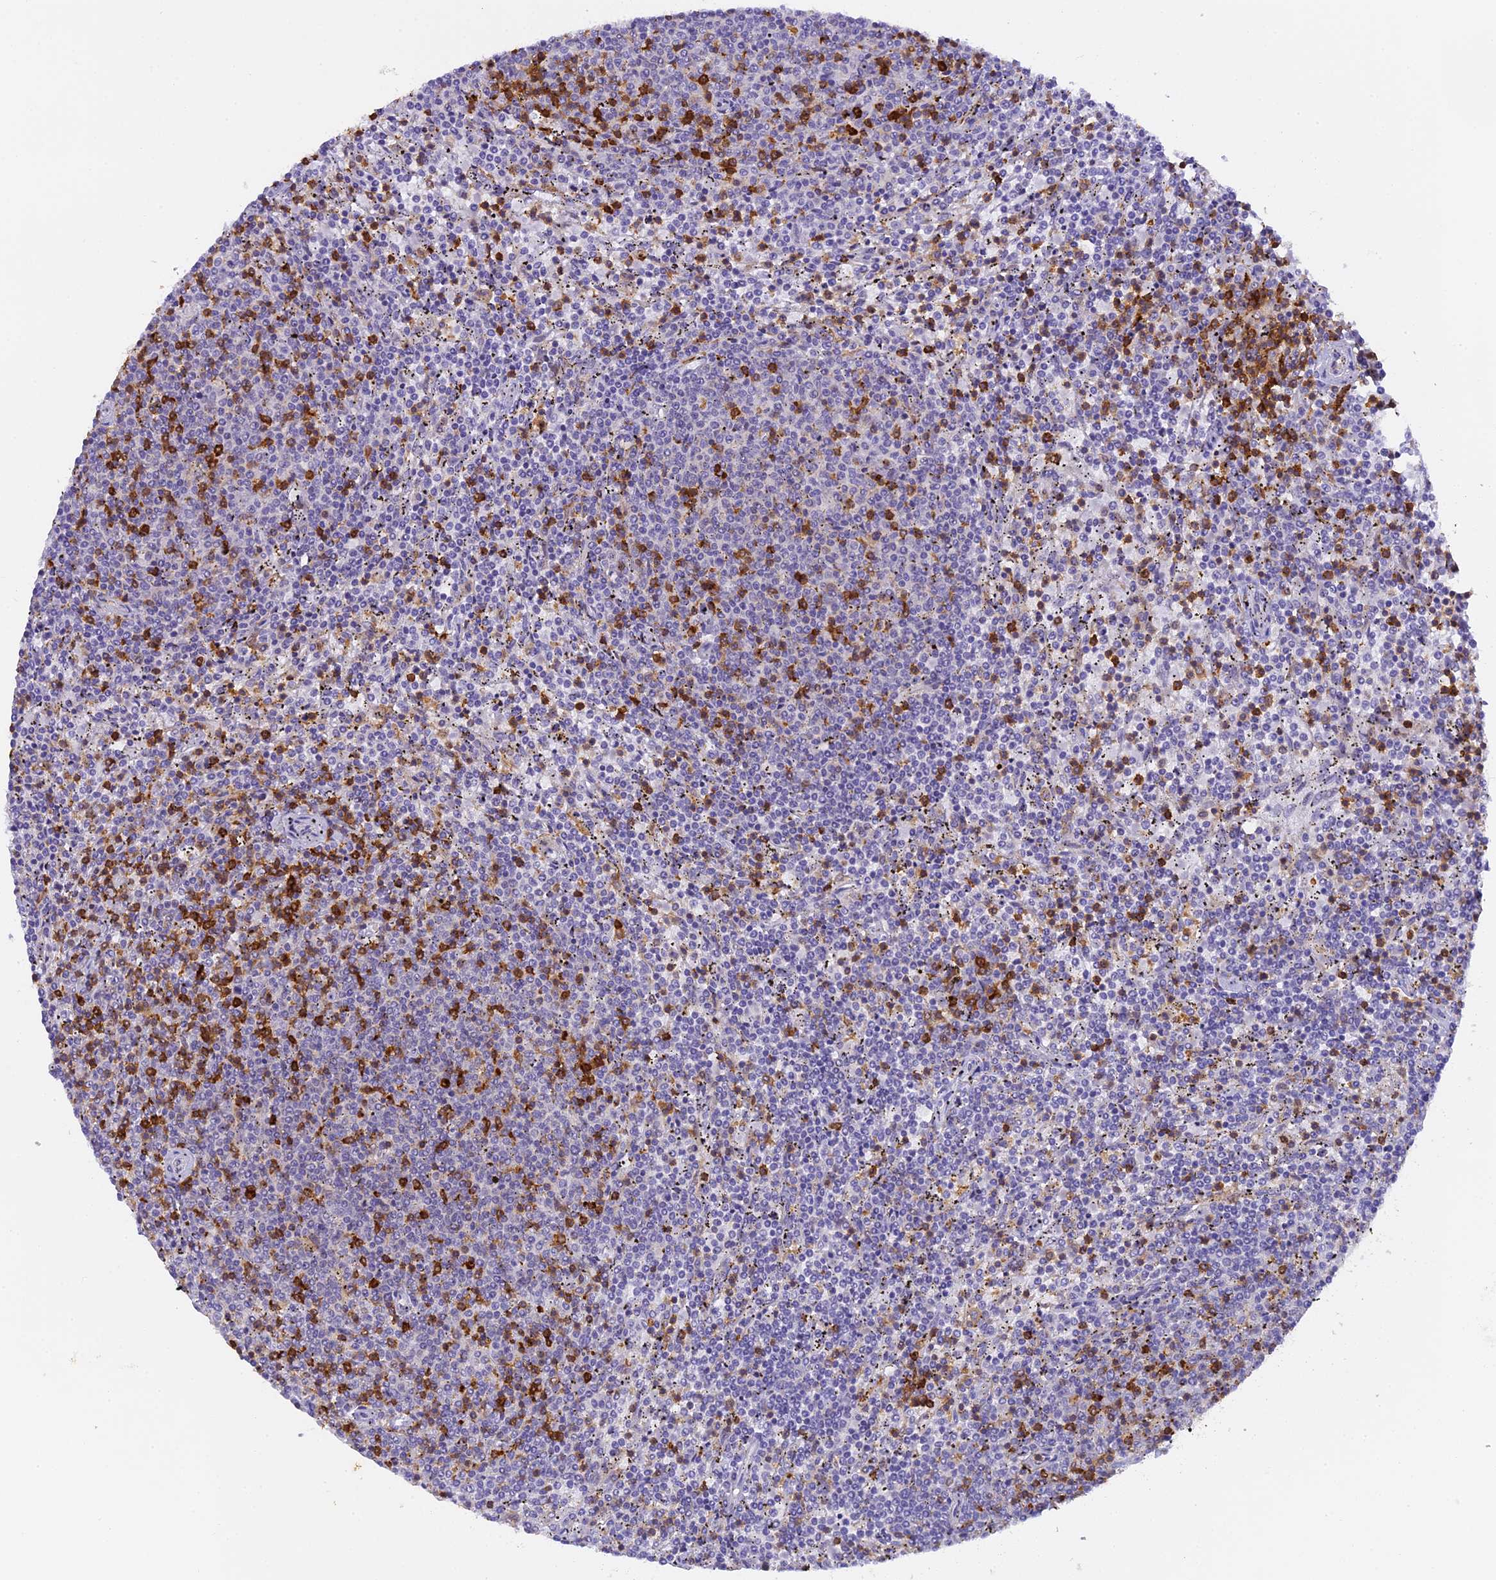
{"staining": {"intensity": "strong", "quantity": "<25%", "location": "cytoplasmic/membranous"}, "tissue": "lymphoma", "cell_type": "Tumor cells", "image_type": "cancer", "snomed": [{"axis": "morphology", "description": "Malignant lymphoma, non-Hodgkin's type, Low grade"}, {"axis": "topography", "description": "Spleen"}], "caption": "Protein analysis of lymphoma tissue shows strong cytoplasmic/membranous expression in about <25% of tumor cells.", "gene": "FYB1", "patient": {"sex": "female", "age": 50}}